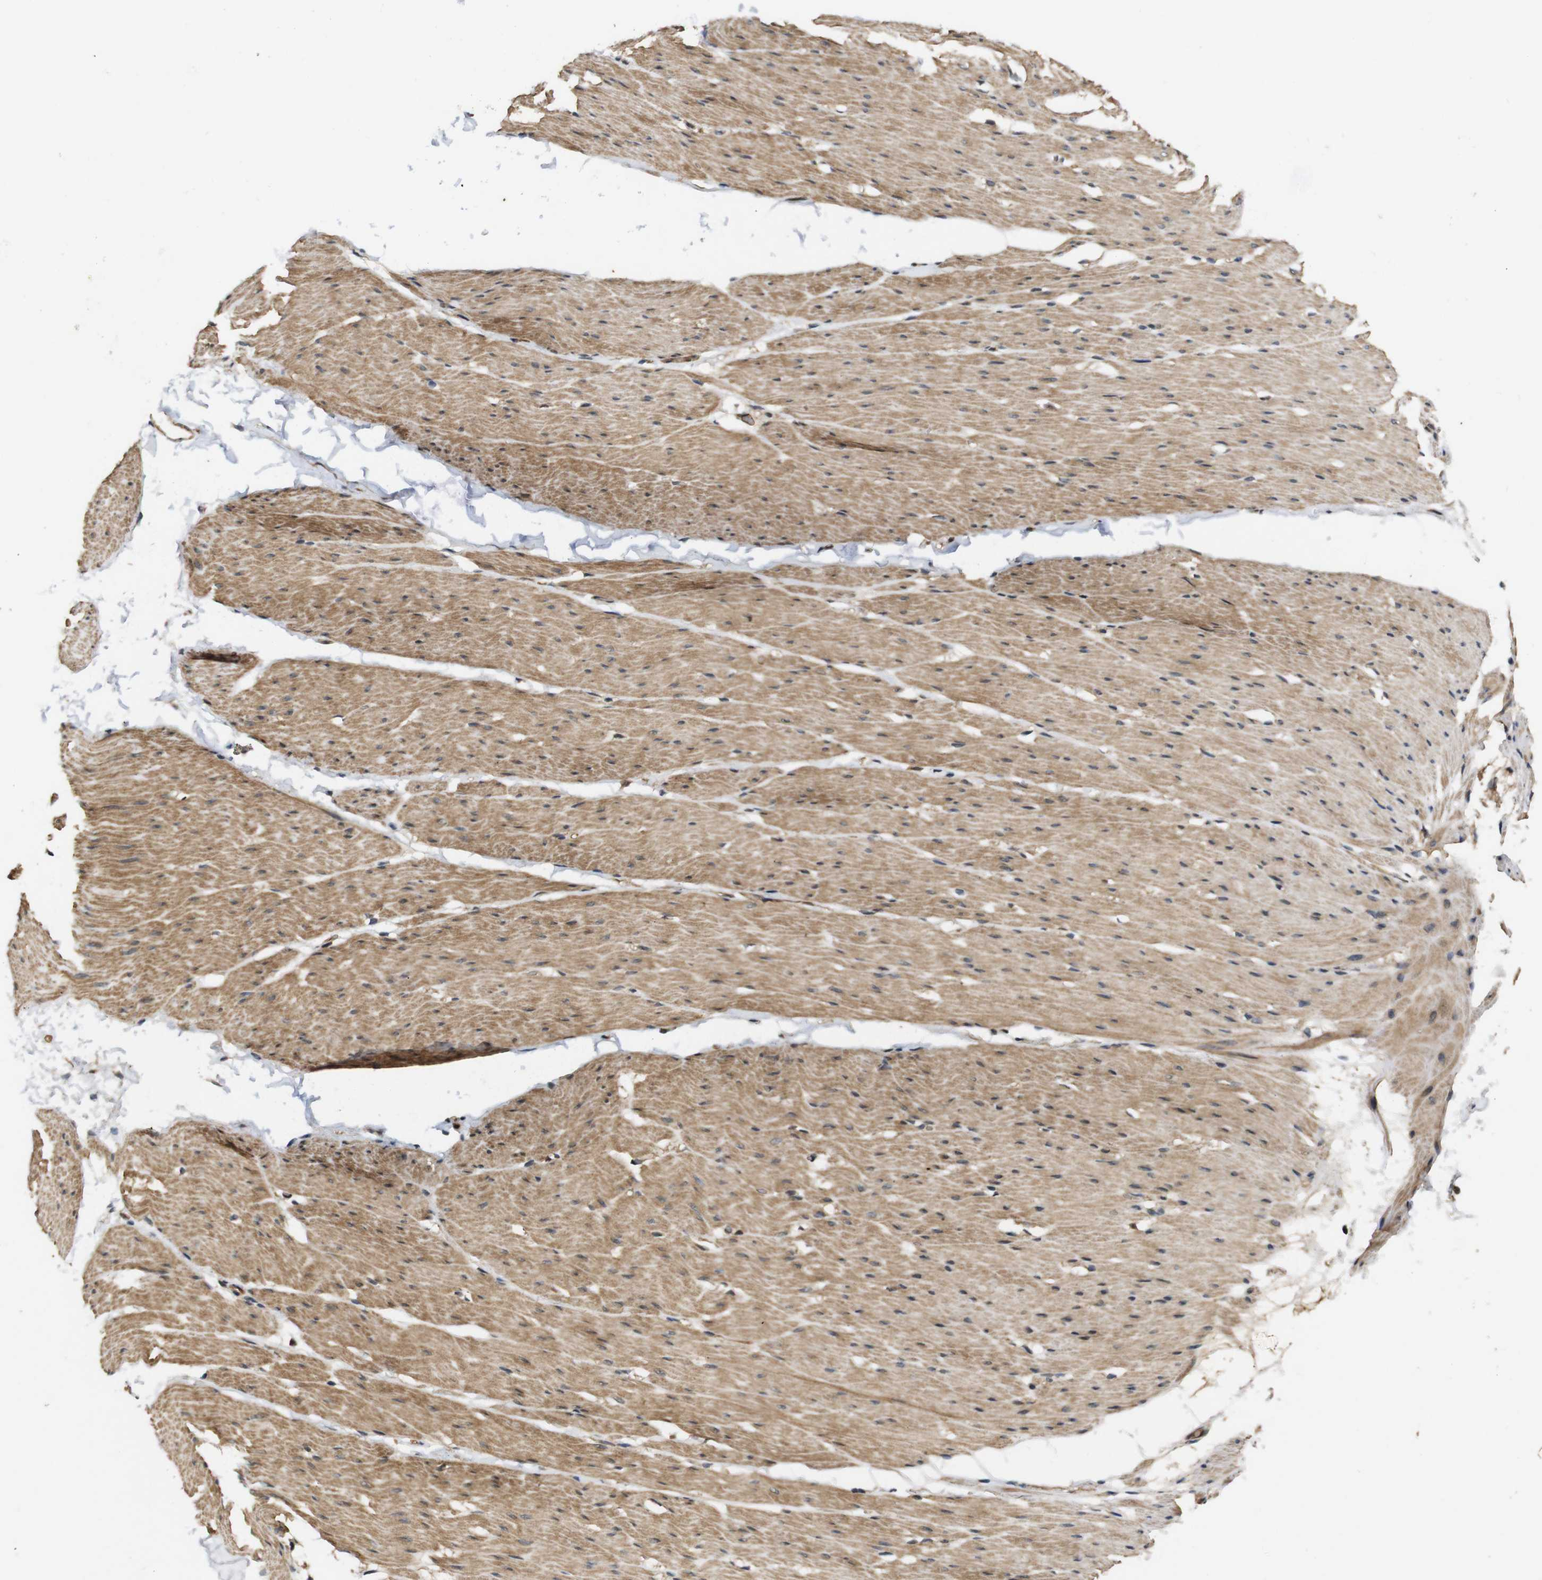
{"staining": {"intensity": "moderate", "quantity": ">75%", "location": "cytoplasmic/membranous"}, "tissue": "smooth muscle", "cell_type": "Smooth muscle cells", "image_type": "normal", "snomed": [{"axis": "morphology", "description": "Normal tissue, NOS"}, {"axis": "topography", "description": "Smooth muscle"}, {"axis": "topography", "description": "Colon"}], "caption": "Smooth muscle stained with a protein marker exhibits moderate staining in smooth muscle cells.", "gene": "RIPK1", "patient": {"sex": "male", "age": 67}}